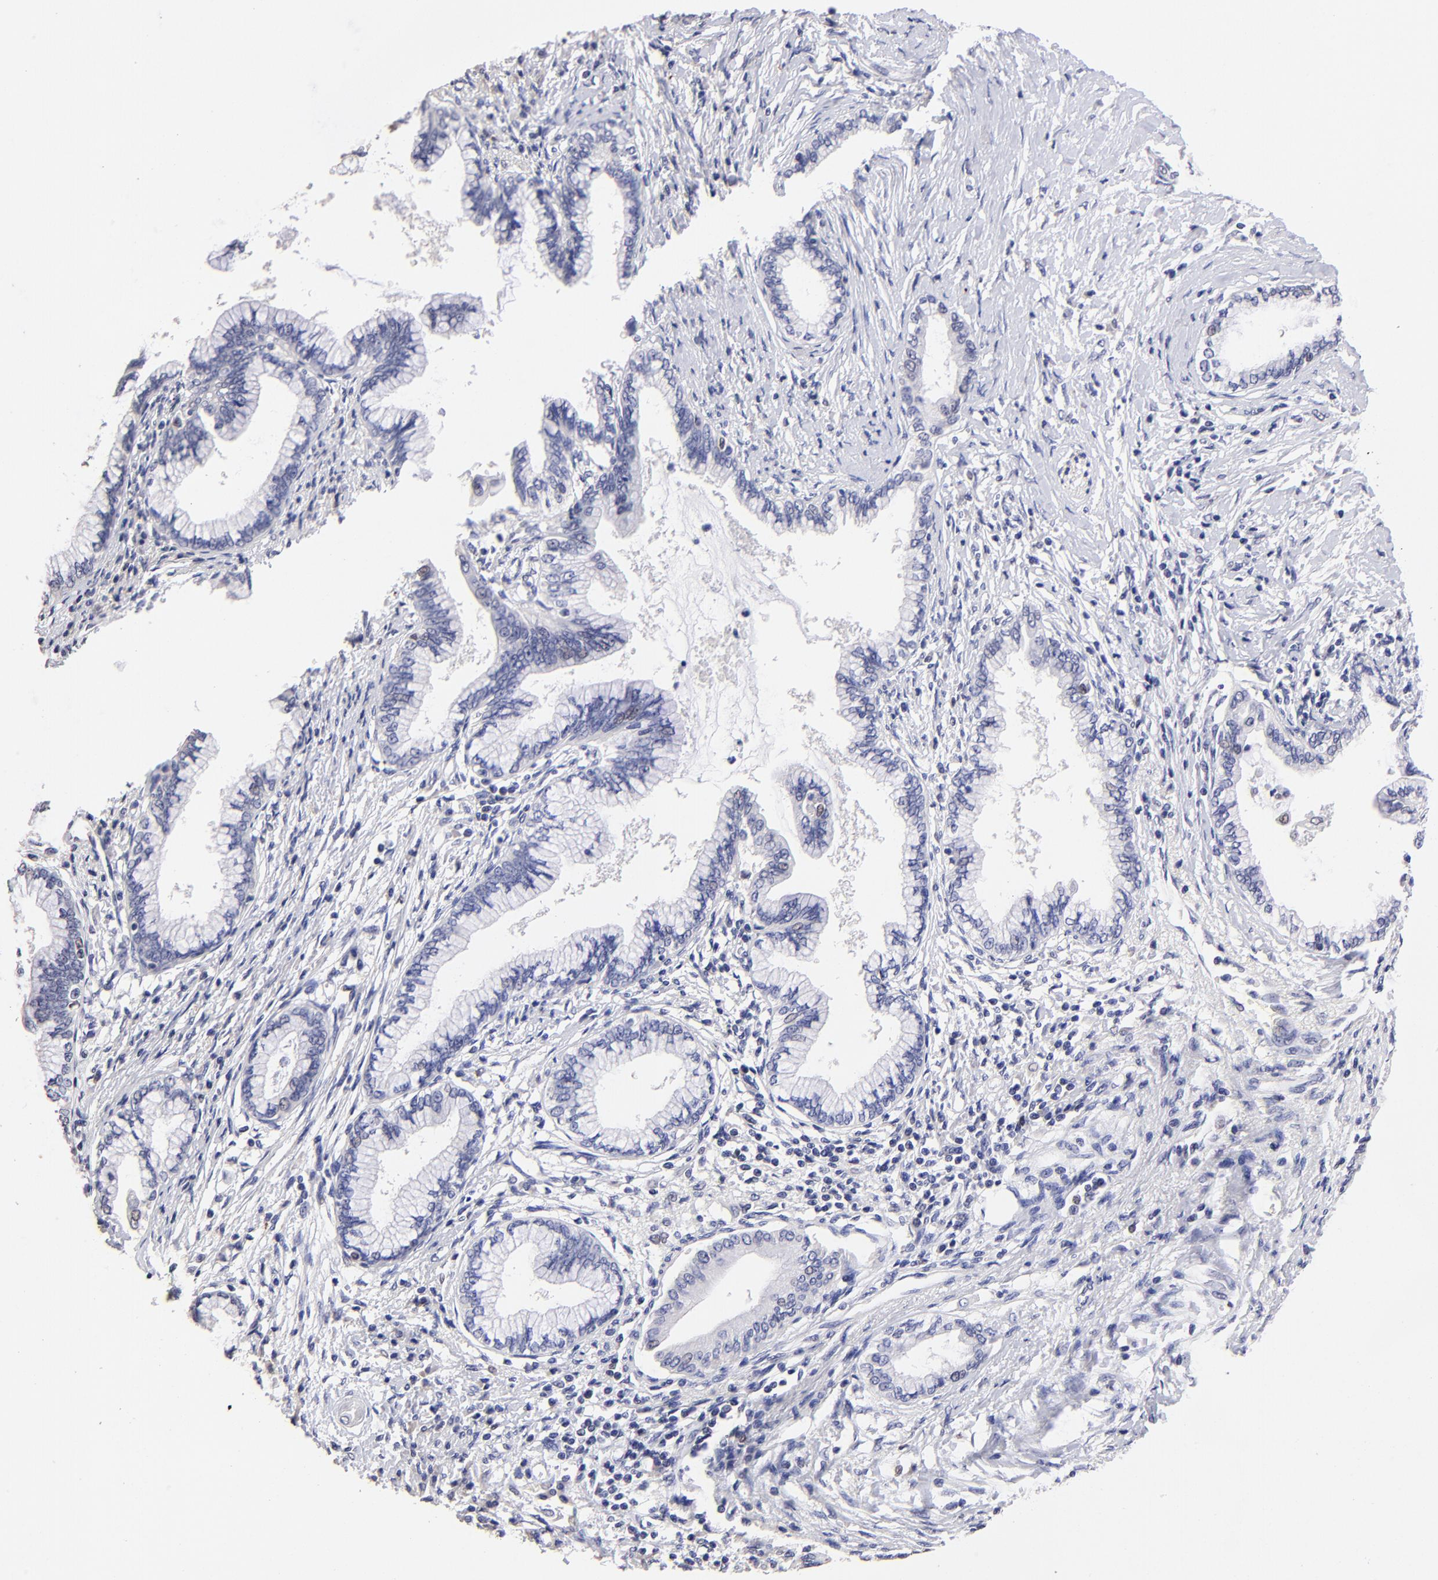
{"staining": {"intensity": "weak", "quantity": "<25%", "location": "nuclear"}, "tissue": "pancreatic cancer", "cell_type": "Tumor cells", "image_type": "cancer", "snomed": [{"axis": "morphology", "description": "Adenocarcinoma, NOS"}, {"axis": "topography", "description": "Pancreas"}], "caption": "Tumor cells show no significant staining in pancreatic cancer (adenocarcinoma).", "gene": "DNMT1", "patient": {"sex": "female", "age": 64}}